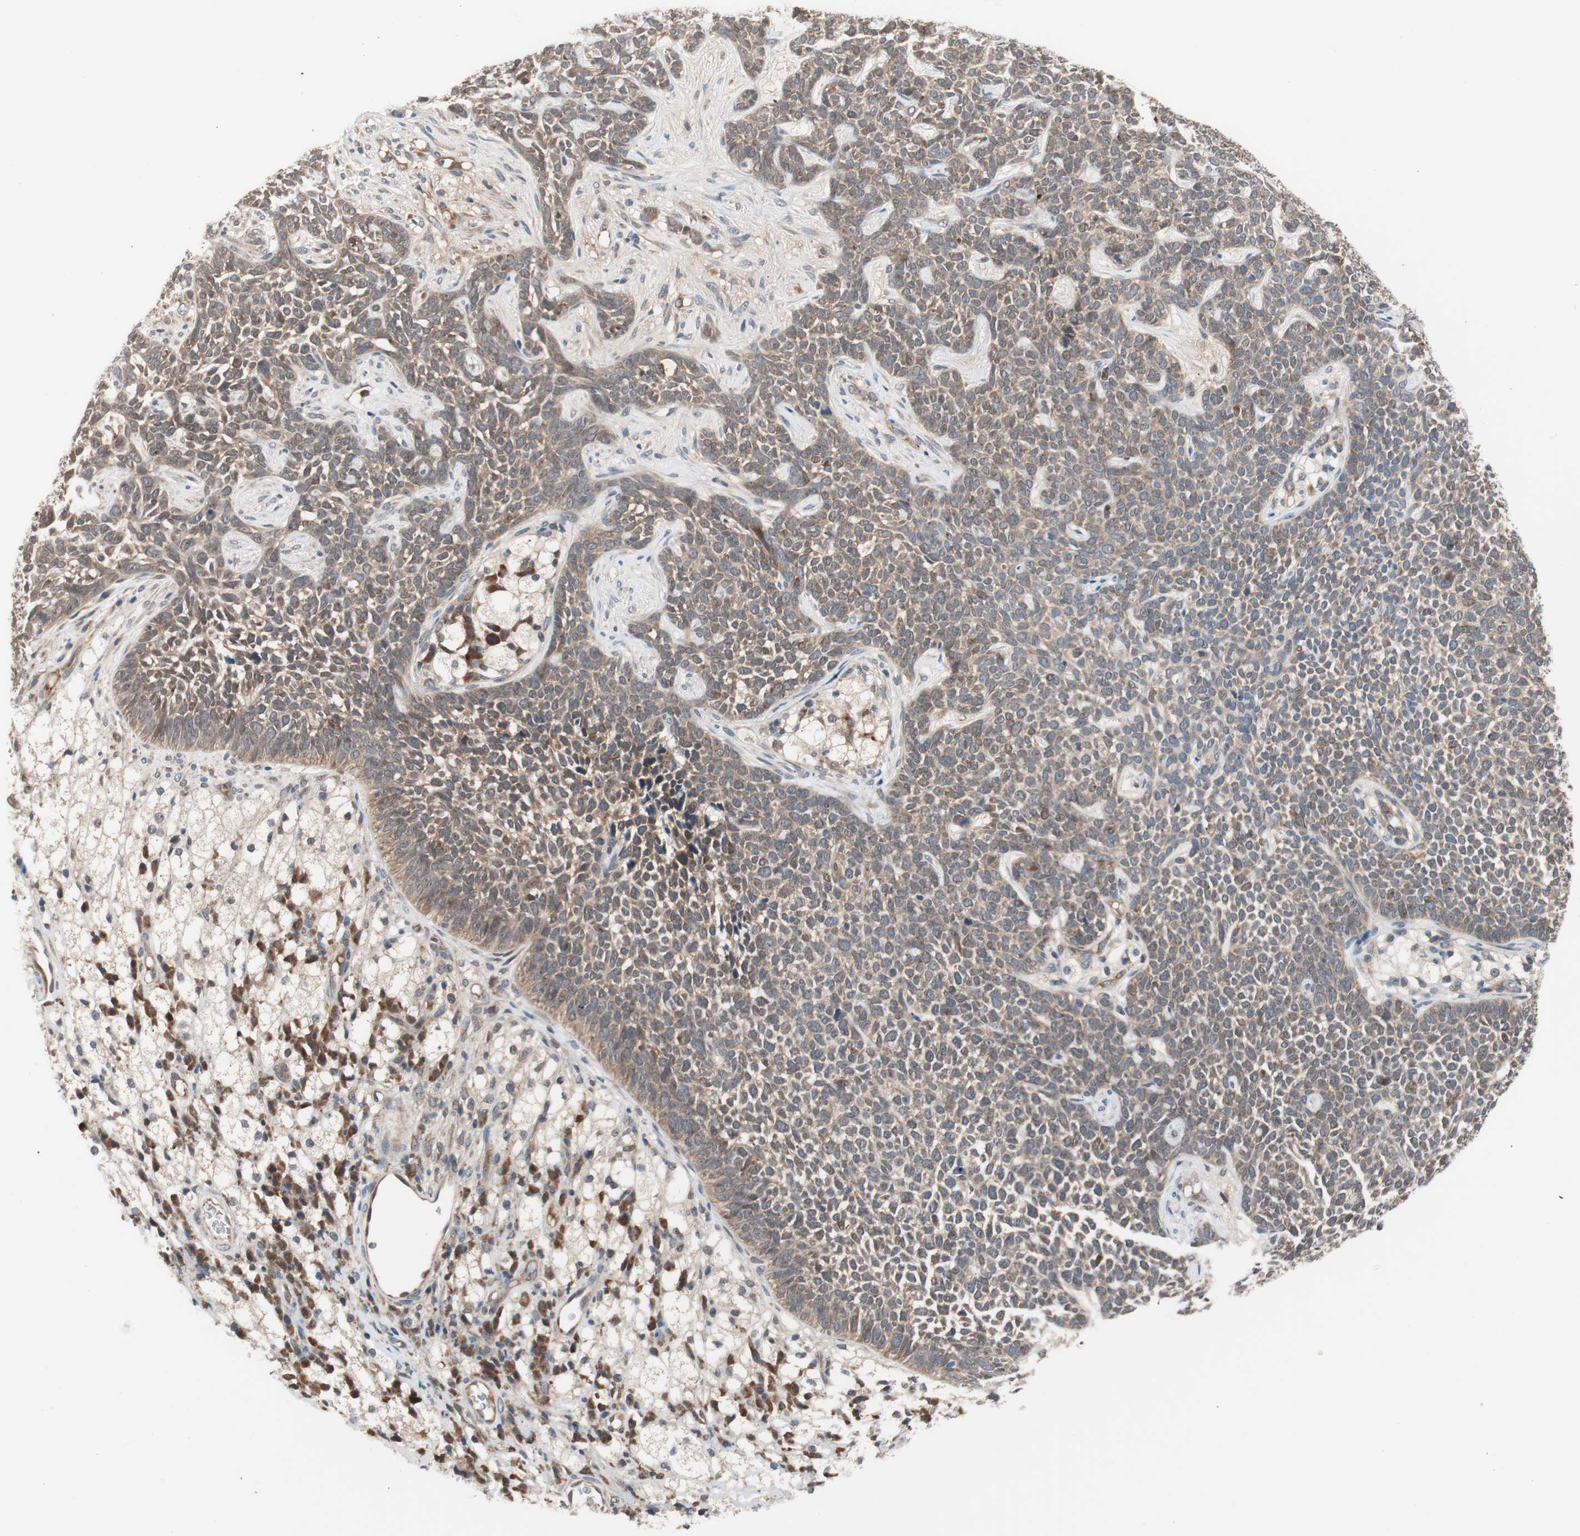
{"staining": {"intensity": "moderate", "quantity": ">75%", "location": "cytoplasmic/membranous"}, "tissue": "skin cancer", "cell_type": "Tumor cells", "image_type": "cancer", "snomed": [{"axis": "morphology", "description": "Basal cell carcinoma"}, {"axis": "topography", "description": "Skin"}], "caption": "The histopathology image reveals staining of skin basal cell carcinoma, revealing moderate cytoplasmic/membranous protein positivity (brown color) within tumor cells. (Stains: DAB (3,3'-diaminobenzidine) in brown, nuclei in blue, Microscopy: brightfield microscopy at high magnification).", "gene": "HMBS", "patient": {"sex": "female", "age": 84}}